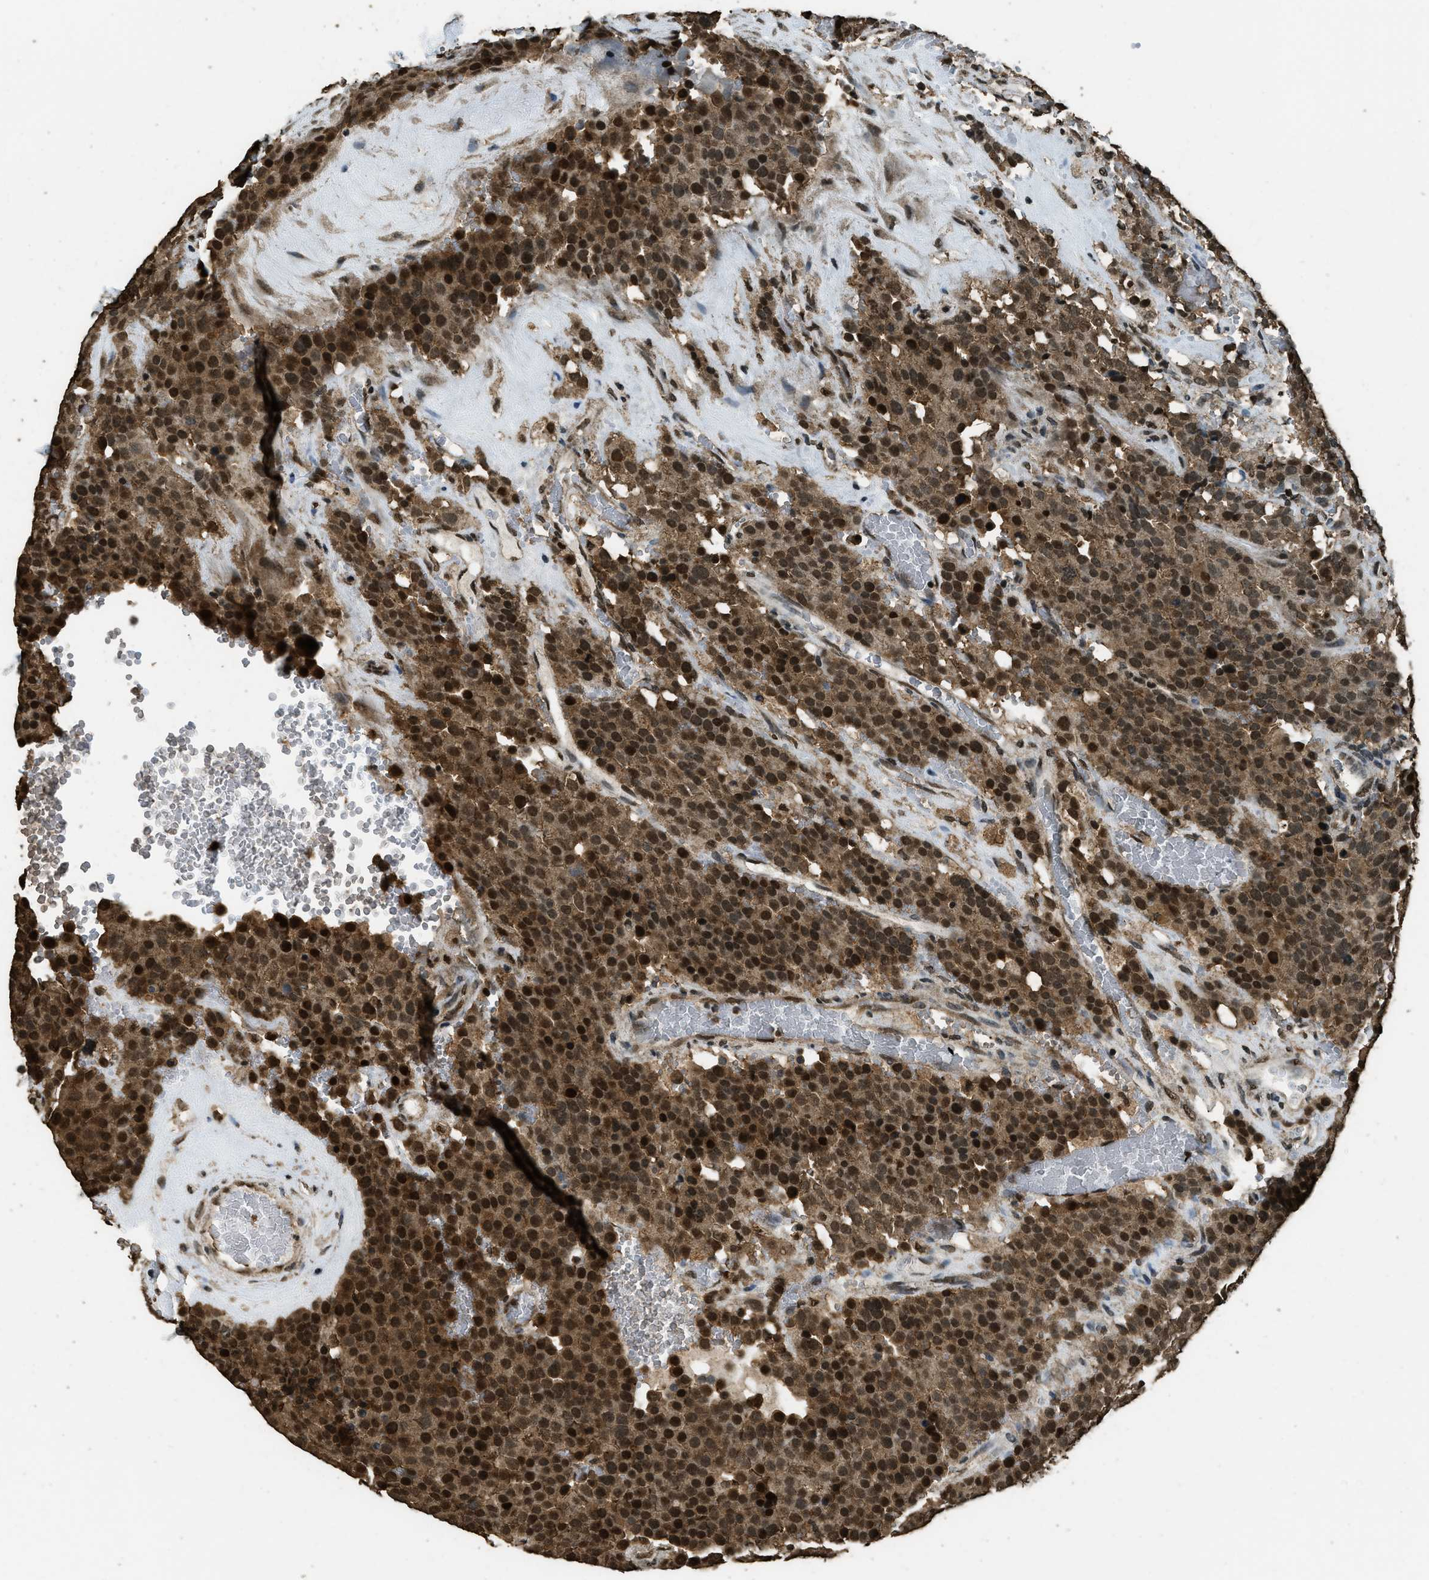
{"staining": {"intensity": "strong", "quantity": ">75%", "location": "cytoplasmic/membranous,nuclear"}, "tissue": "testis cancer", "cell_type": "Tumor cells", "image_type": "cancer", "snomed": [{"axis": "morphology", "description": "Seminoma, NOS"}, {"axis": "topography", "description": "Testis"}], "caption": "About >75% of tumor cells in seminoma (testis) exhibit strong cytoplasmic/membranous and nuclear protein positivity as visualized by brown immunohistochemical staining.", "gene": "MYB", "patient": {"sex": "male", "age": 71}}